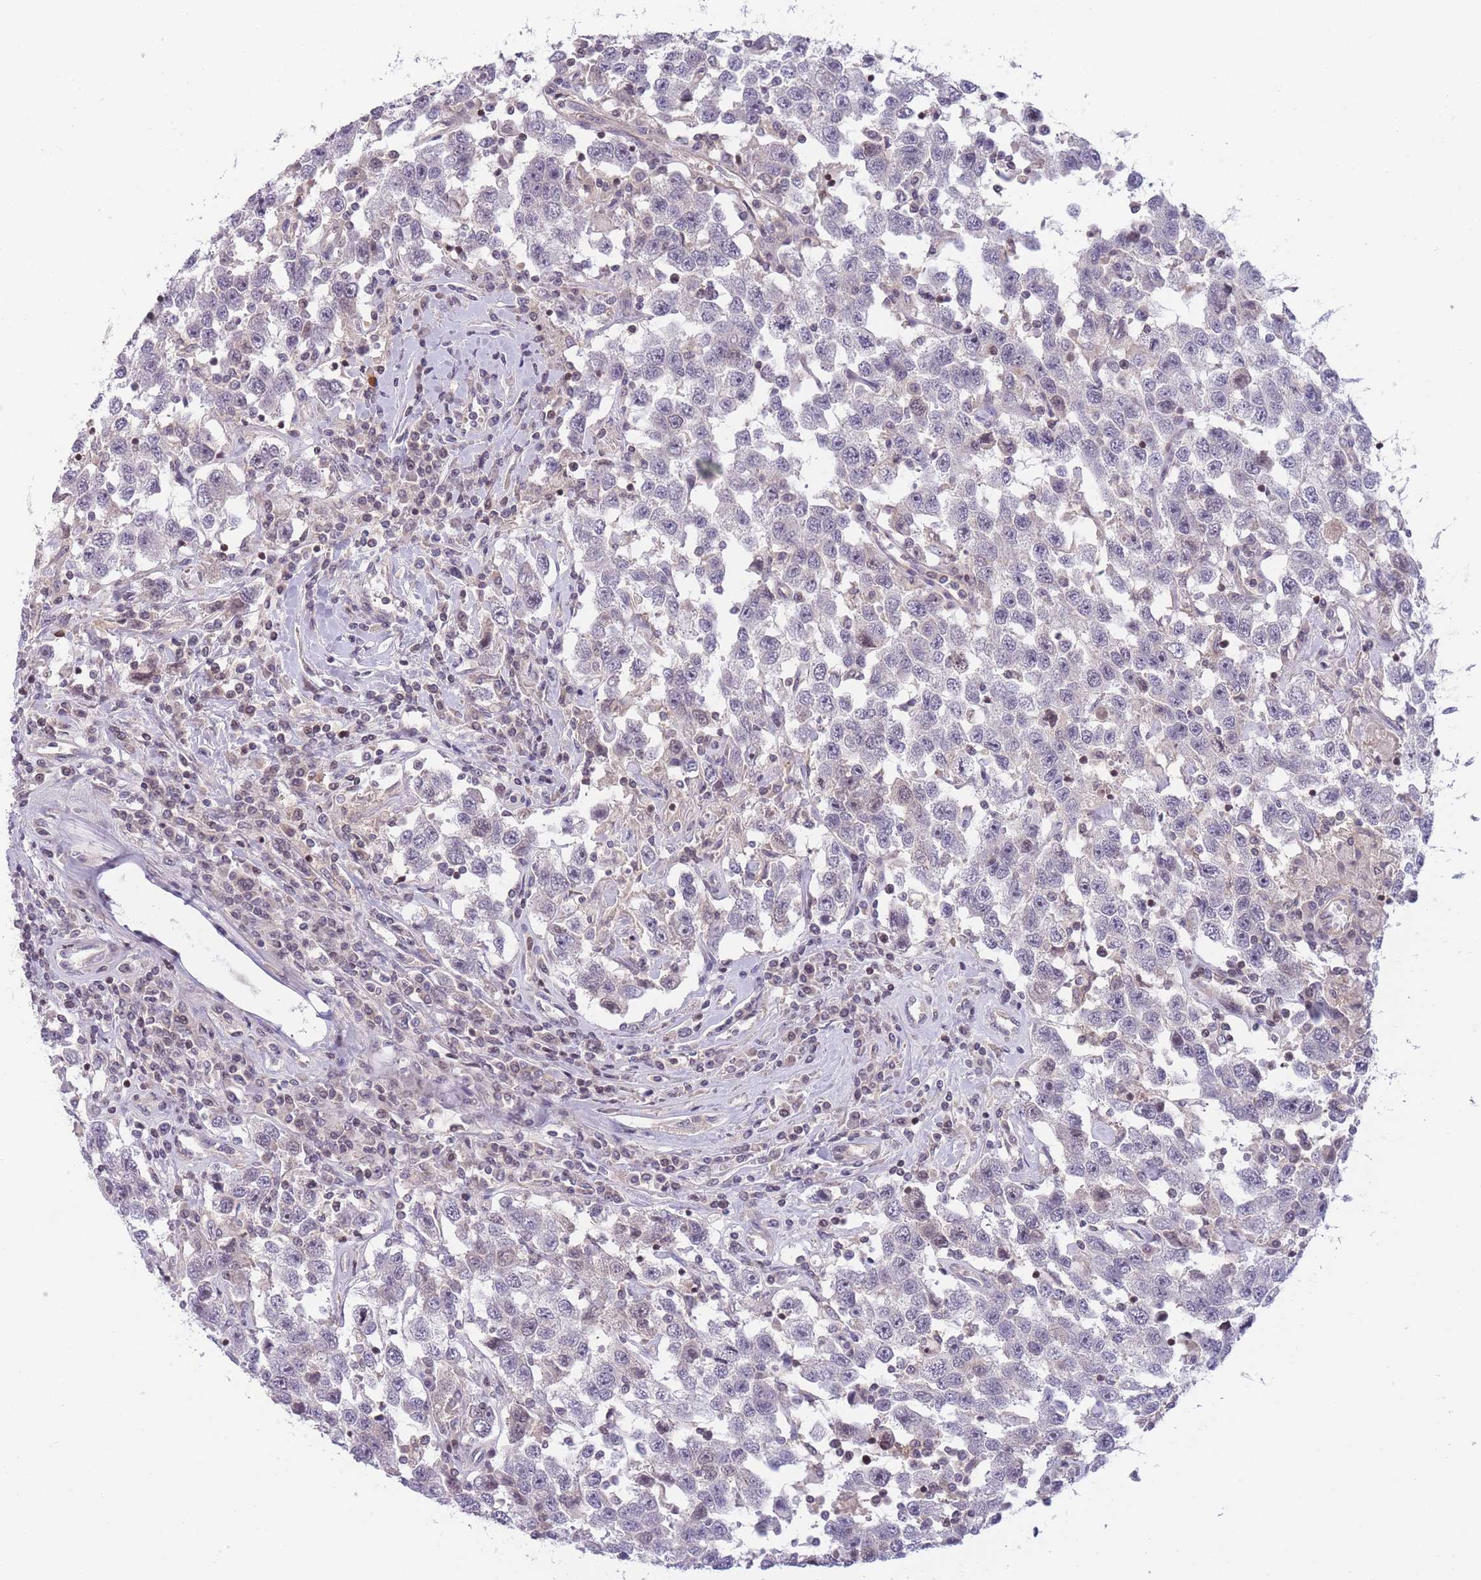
{"staining": {"intensity": "negative", "quantity": "none", "location": "none"}, "tissue": "testis cancer", "cell_type": "Tumor cells", "image_type": "cancer", "snomed": [{"axis": "morphology", "description": "Seminoma, NOS"}, {"axis": "topography", "description": "Testis"}], "caption": "Testis cancer stained for a protein using immunohistochemistry reveals no expression tumor cells.", "gene": "SLC35F5", "patient": {"sex": "male", "age": 41}}